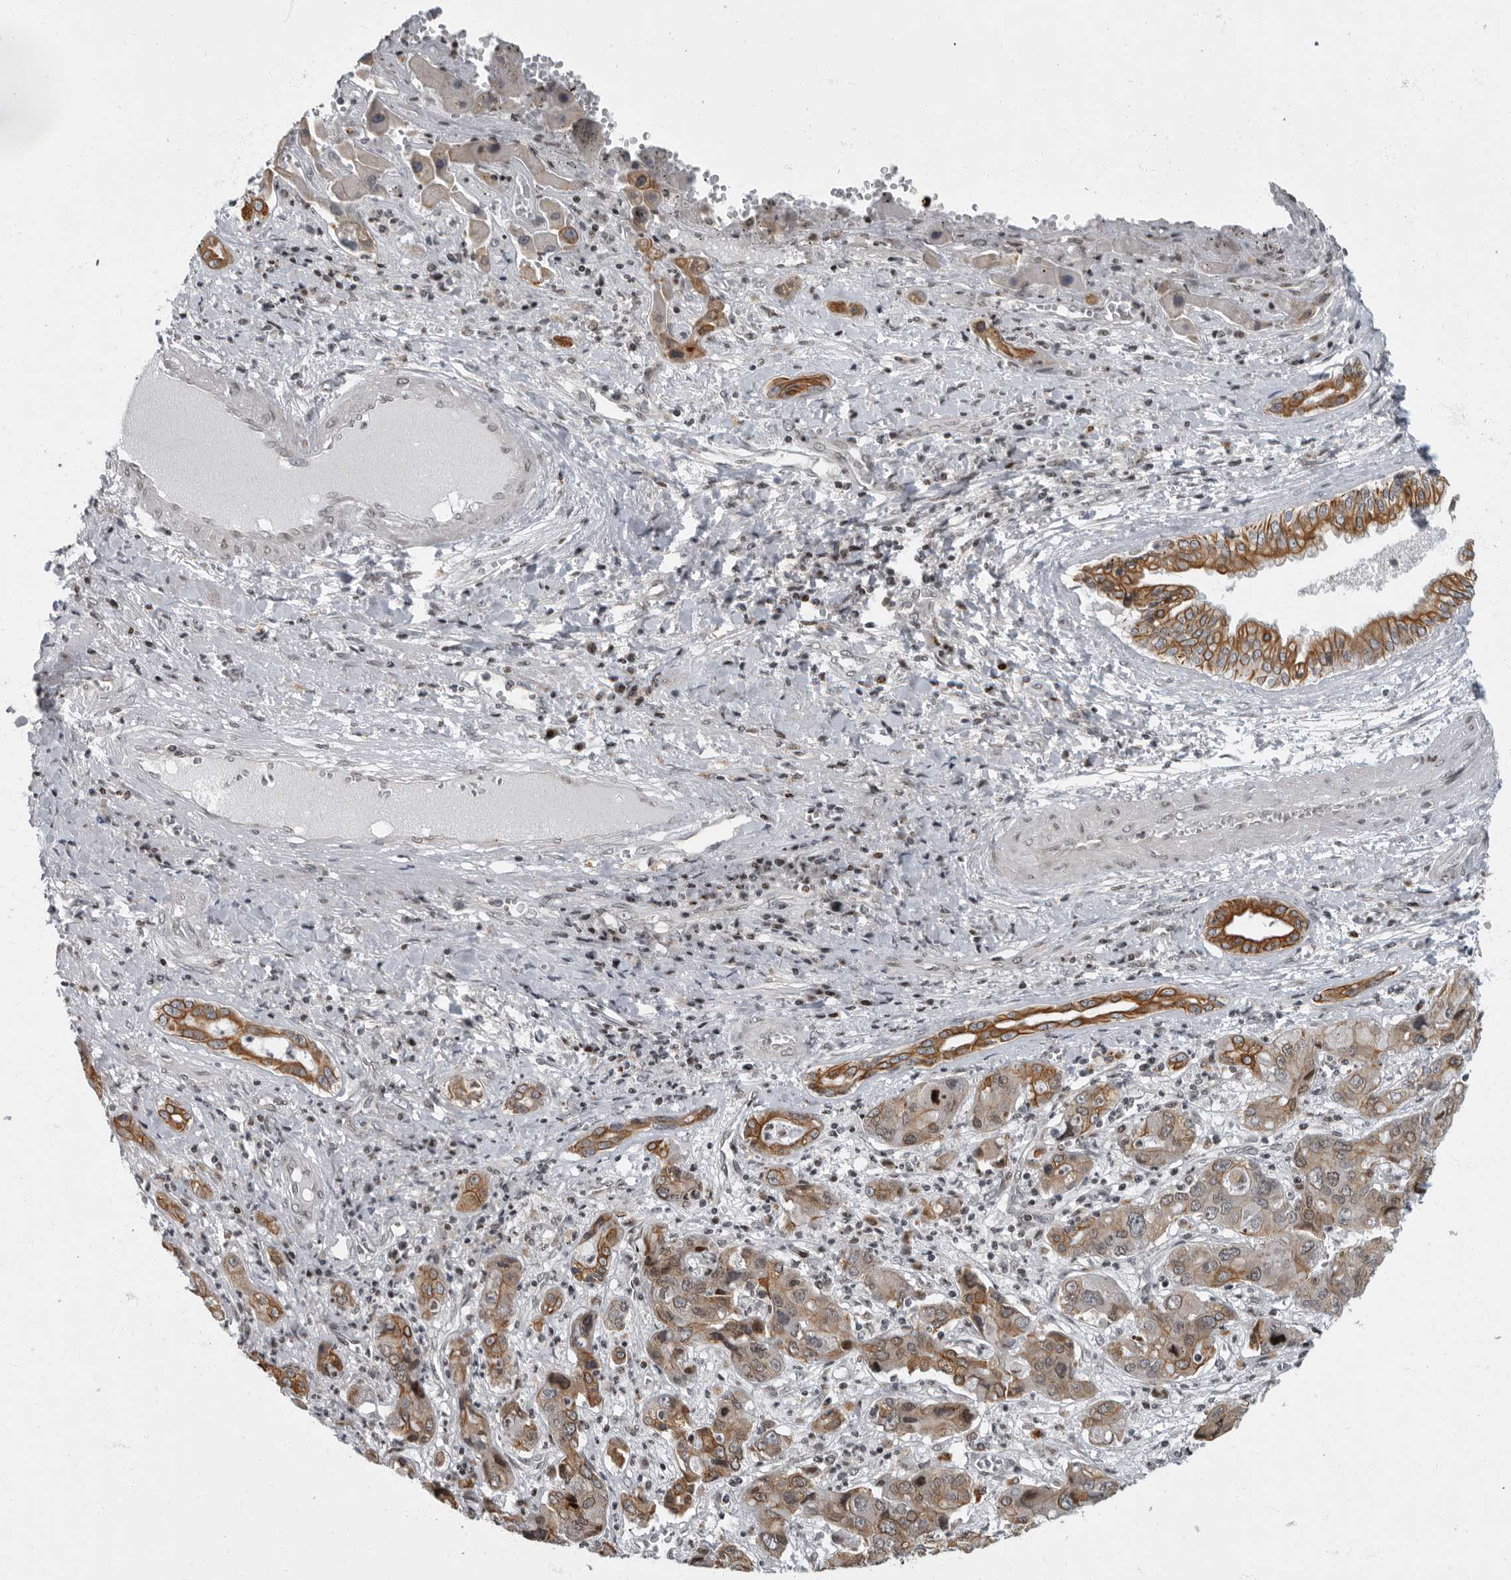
{"staining": {"intensity": "weak", "quantity": ">75%", "location": "cytoplasmic/membranous"}, "tissue": "liver cancer", "cell_type": "Tumor cells", "image_type": "cancer", "snomed": [{"axis": "morphology", "description": "Cholangiocarcinoma"}, {"axis": "topography", "description": "Liver"}], "caption": "Protein staining demonstrates weak cytoplasmic/membranous expression in about >75% of tumor cells in liver cancer (cholangiocarcinoma).", "gene": "EVI5", "patient": {"sex": "male", "age": 67}}